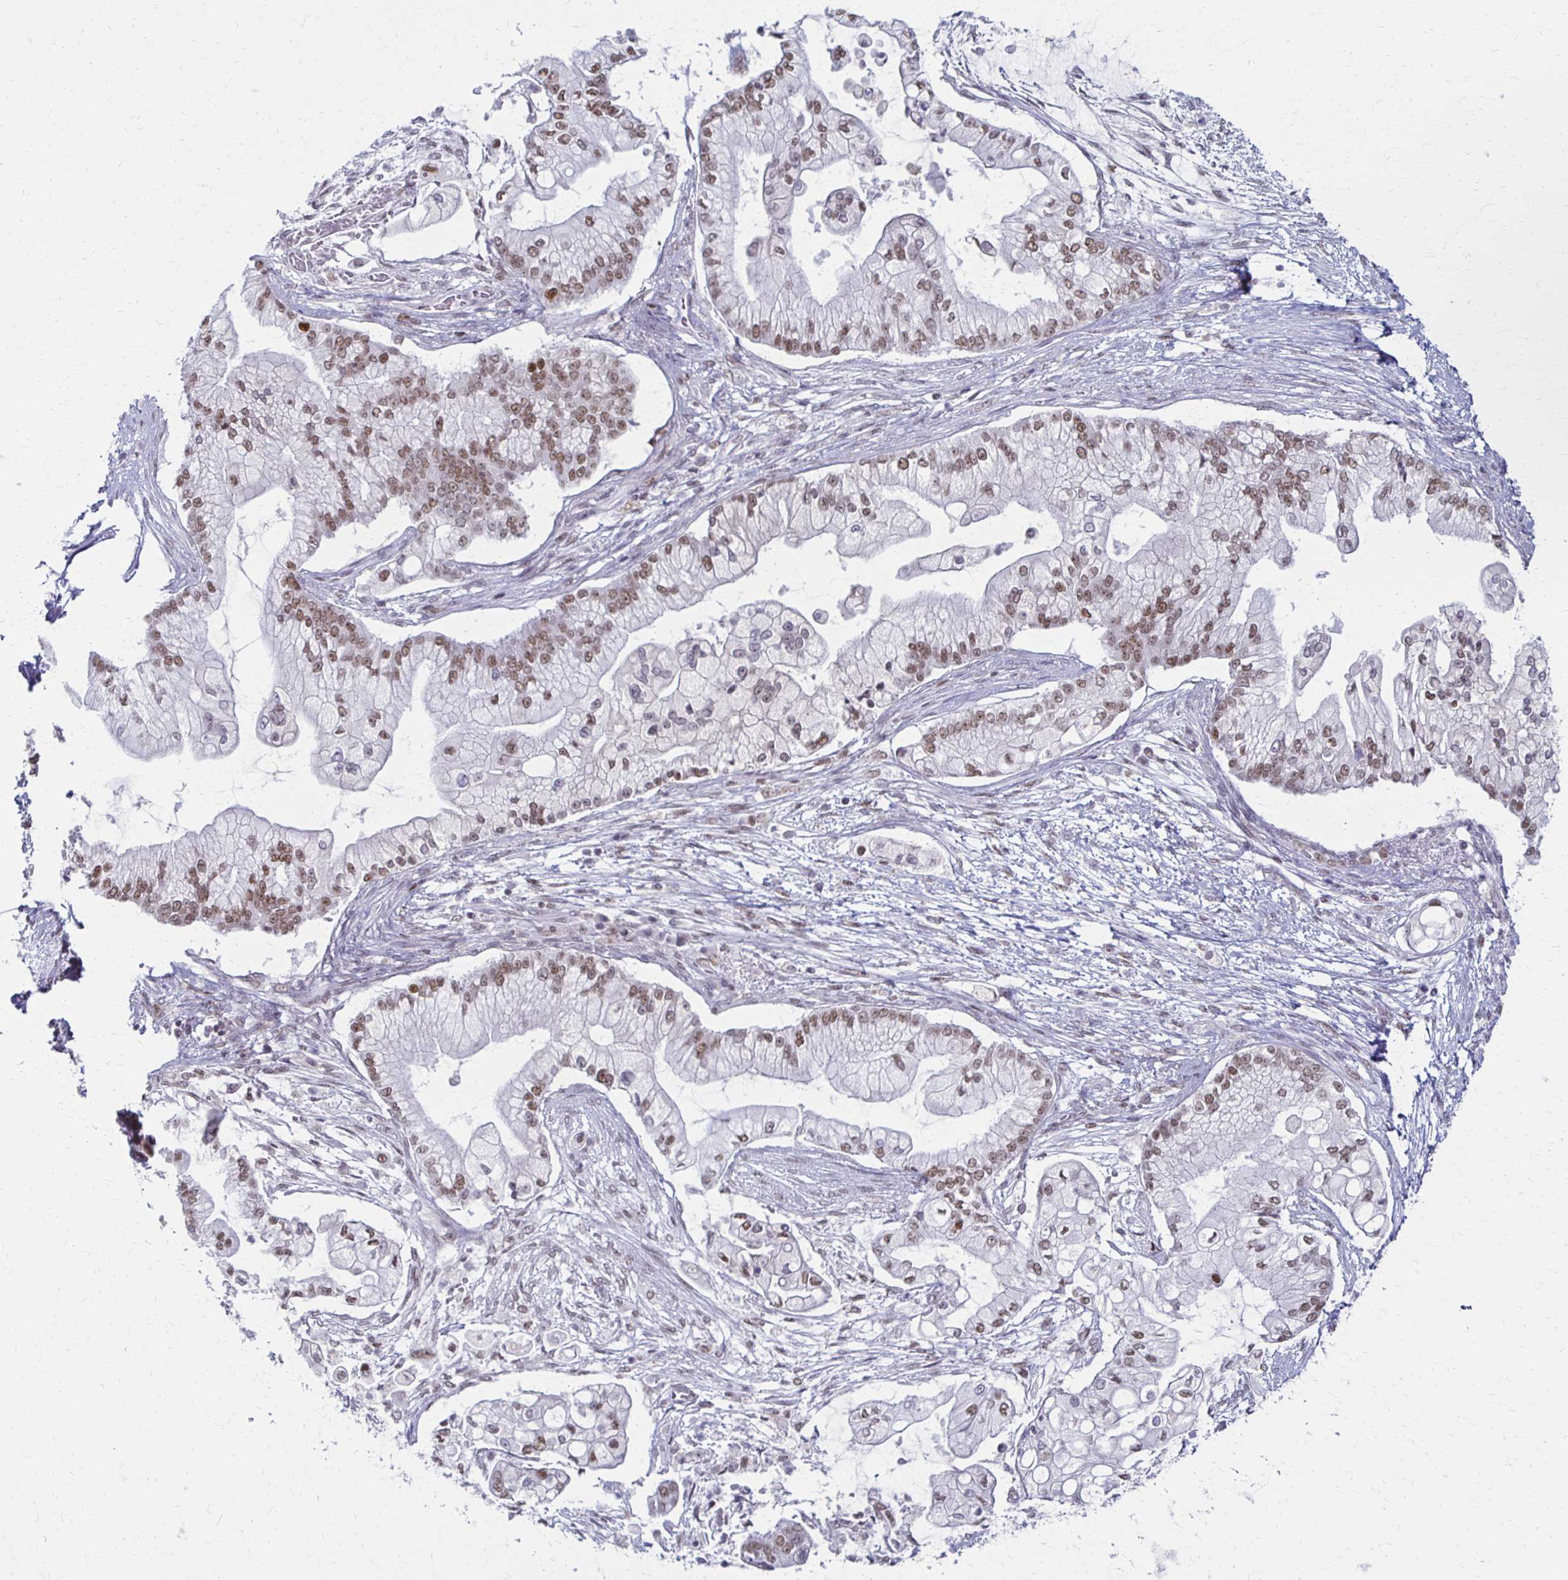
{"staining": {"intensity": "moderate", "quantity": "25%-75%", "location": "nuclear"}, "tissue": "pancreatic cancer", "cell_type": "Tumor cells", "image_type": "cancer", "snomed": [{"axis": "morphology", "description": "Adenocarcinoma, NOS"}, {"axis": "topography", "description": "Pancreas"}], "caption": "Brown immunohistochemical staining in human pancreatic adenocarcinoma shows moderate nuclear expression in about 25%-75% of tumor cells.", "gene": "IRF7", "patient": {"sex": "female", "age": 69}}